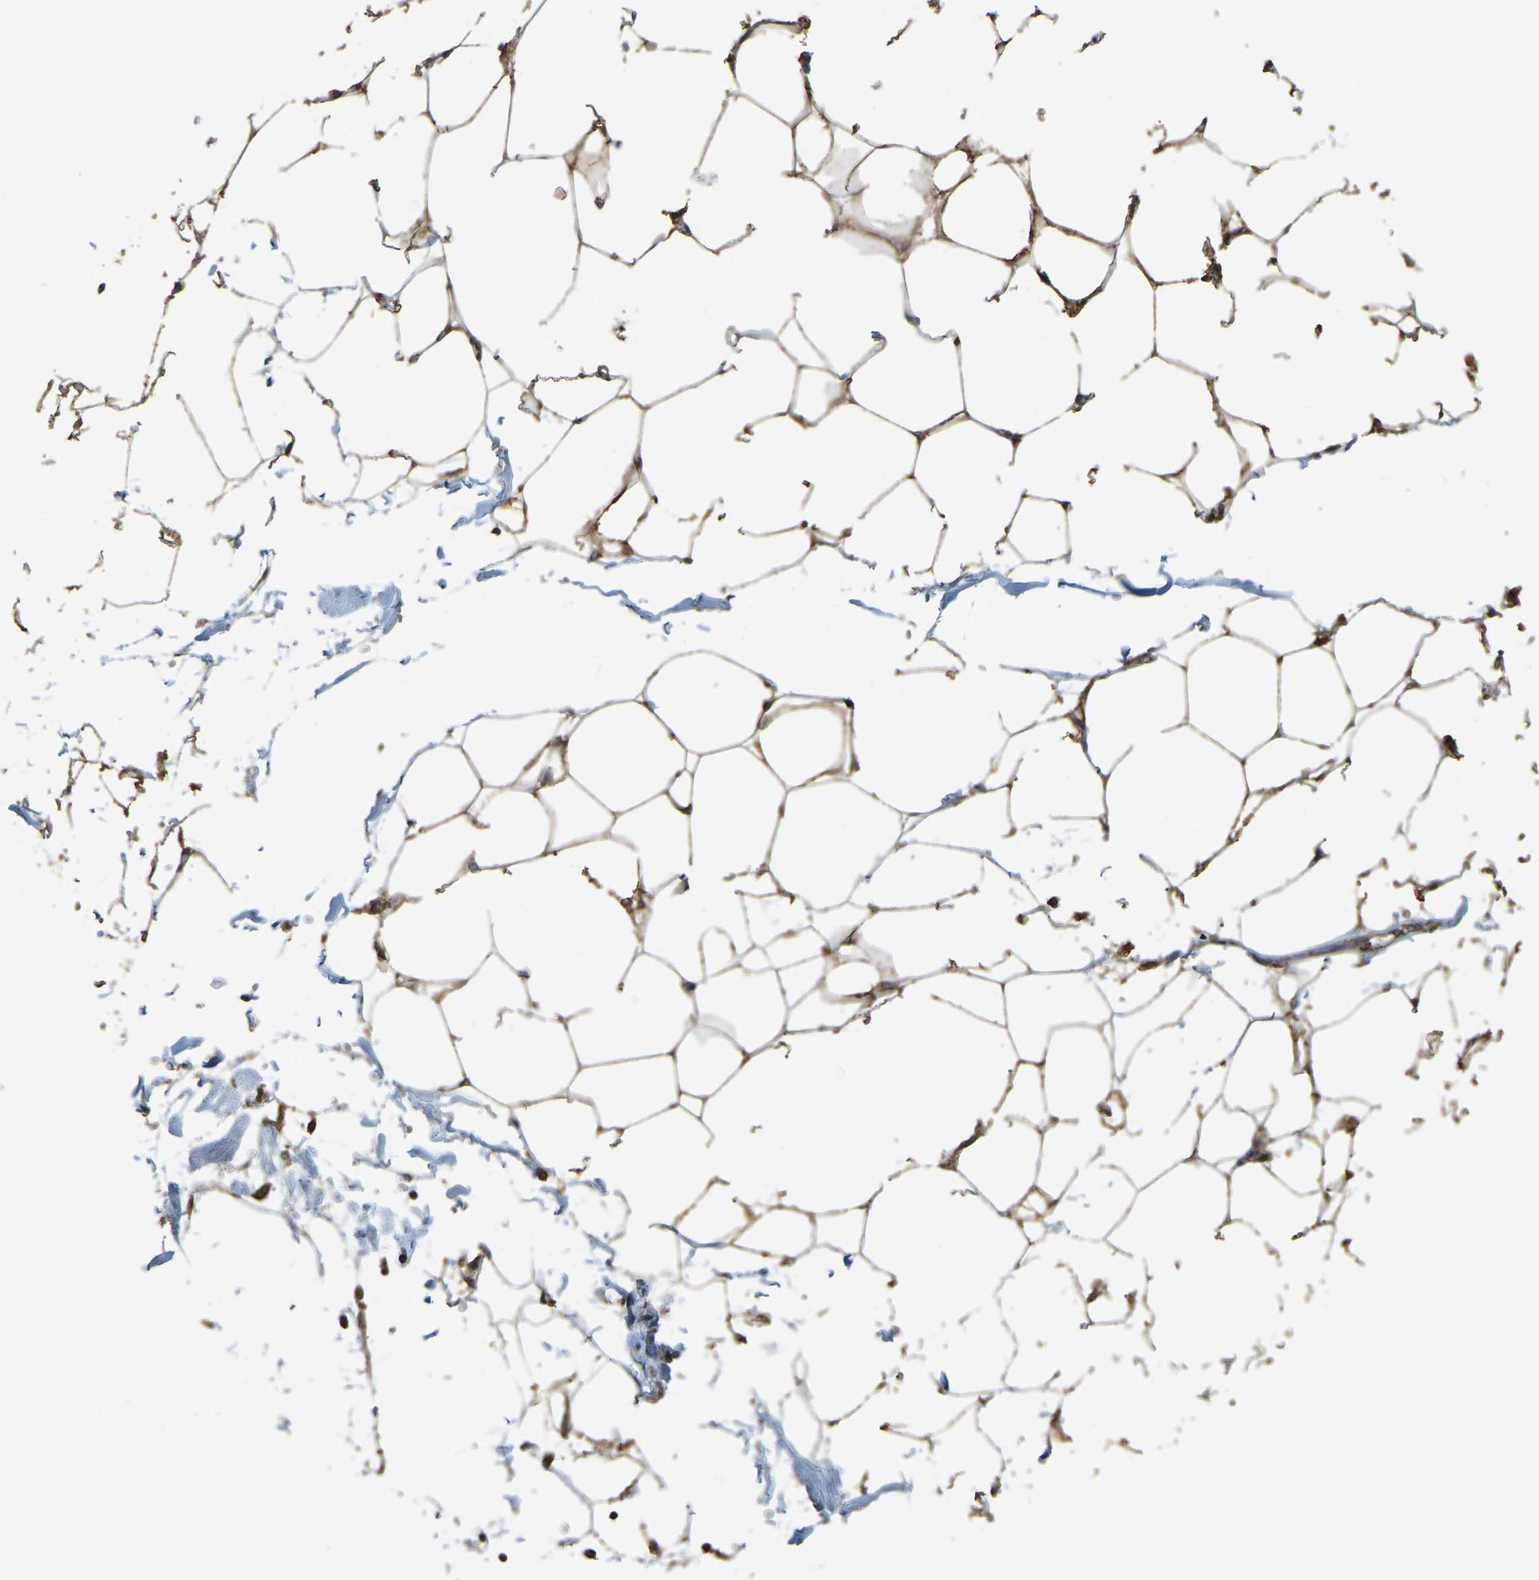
{"staining": {"intensity": "moderate", "quantity": ">75%", "location": "cytoplasmic/membranous"}, "tissue": "adipose tissue", "cell_type": "Adipocytes", "image_type": "normal", "snomed": [{"axis": "morphology", "description": "Normal tissue, NOS"}, {"axis": "morphology", "description": "Adenocarcinoma, NOS"}, {"axis": "topography", "description": "Colon"}, {"axis": "topography", "description": "Peripheral nerve tissue"}], "caption": "An image of adipose tissue stained for a protein exhibits moderate cytoplasmic/membranous brown staining in adipocytes.", "gene": "GNG2", "patient": {"sex": "male", "age": 14}}